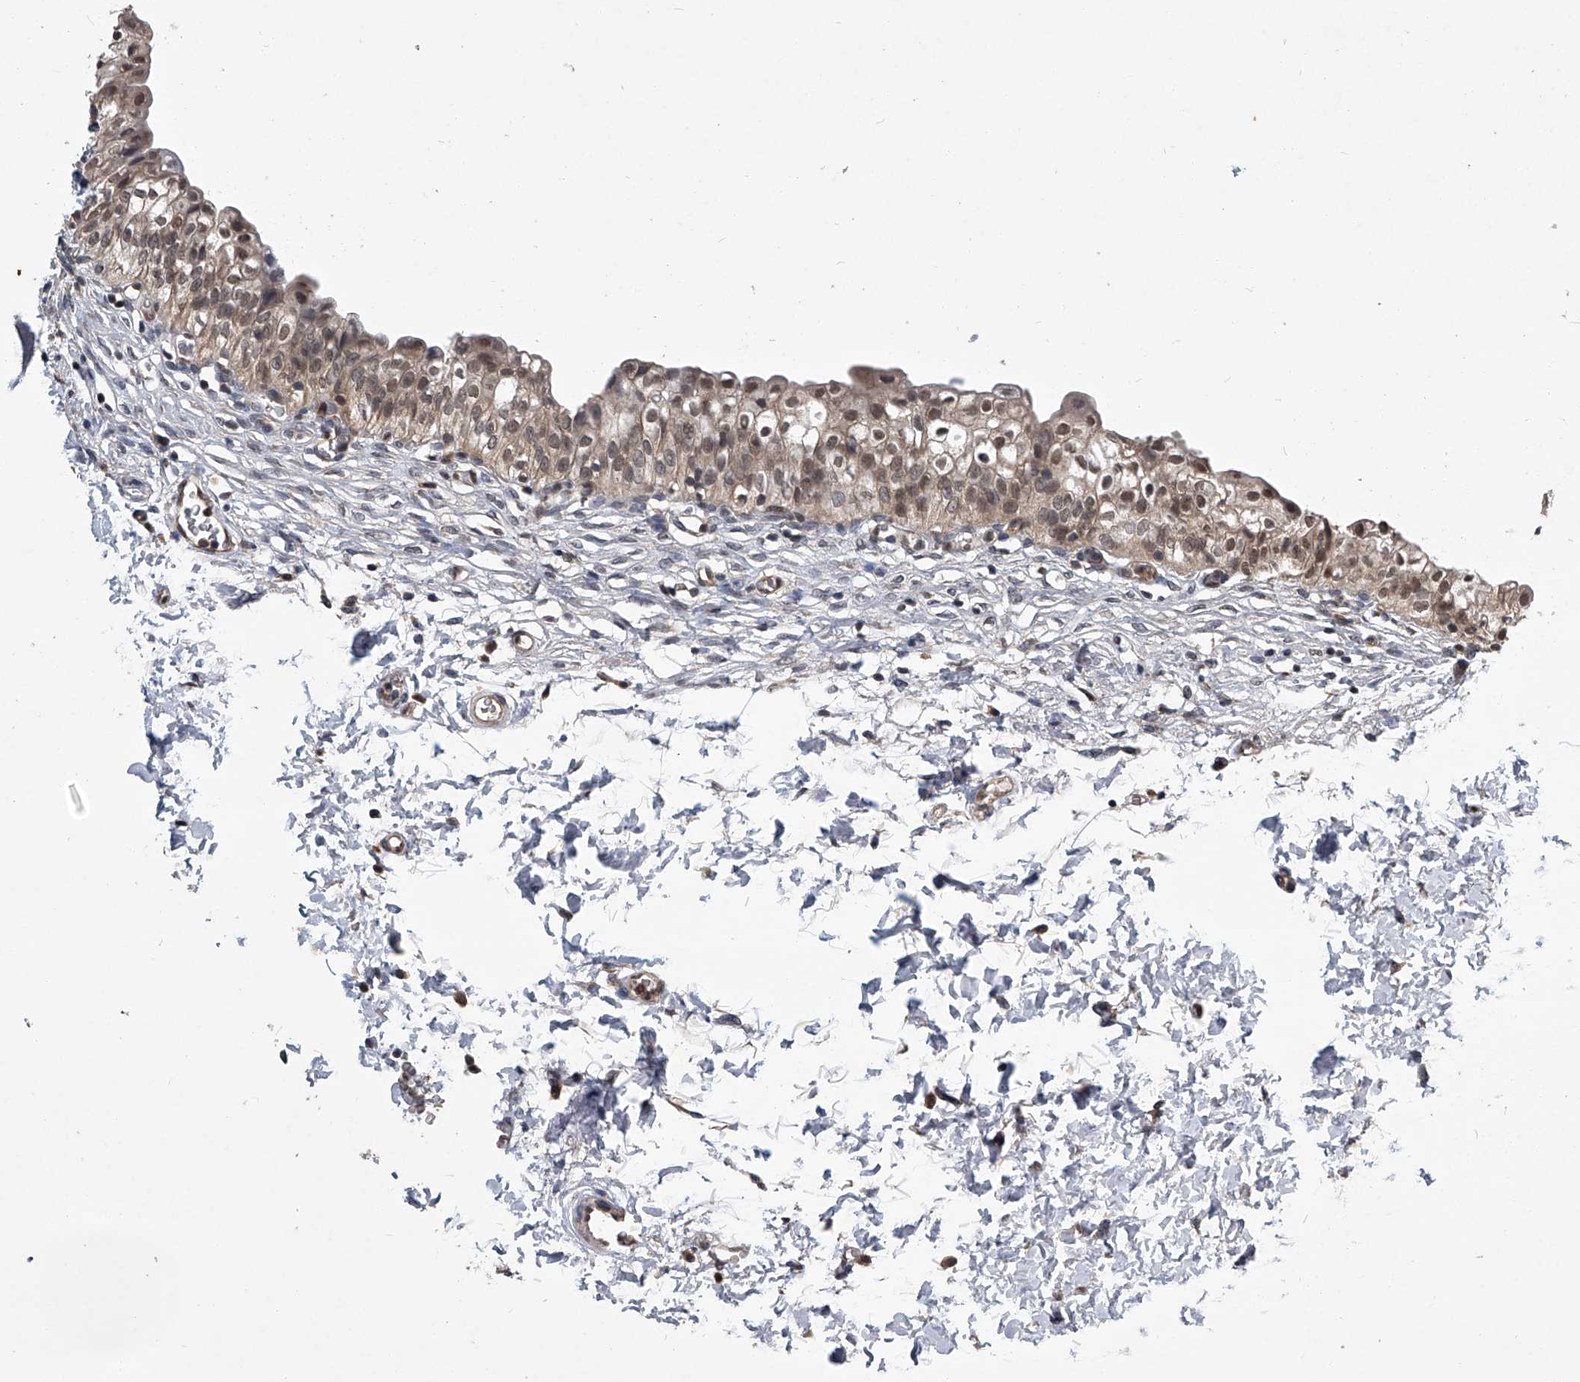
{"staining": {"intensity": "moderate", "quantity": ">75%", "location": "cytoplasmic/membranous,nuclear"}, "tissue": "urinary bladder", "cell_type": "Urothelial cells", "image_type": "normal", "snomed": [{"axis": "morphology", "description": "Normal tissue, NOS"}, {"axis": "topography", "description": "Urinary bladder"}], "caption": "Moderate cytoplasmic/membranous,nuclear staining for a protein is appreciated in approximately >75% of urothelial cells of unremarkable urinary bladder using IHC.", "gene": "TSNAX", "patient": {"sex": "male", "age": 55}}